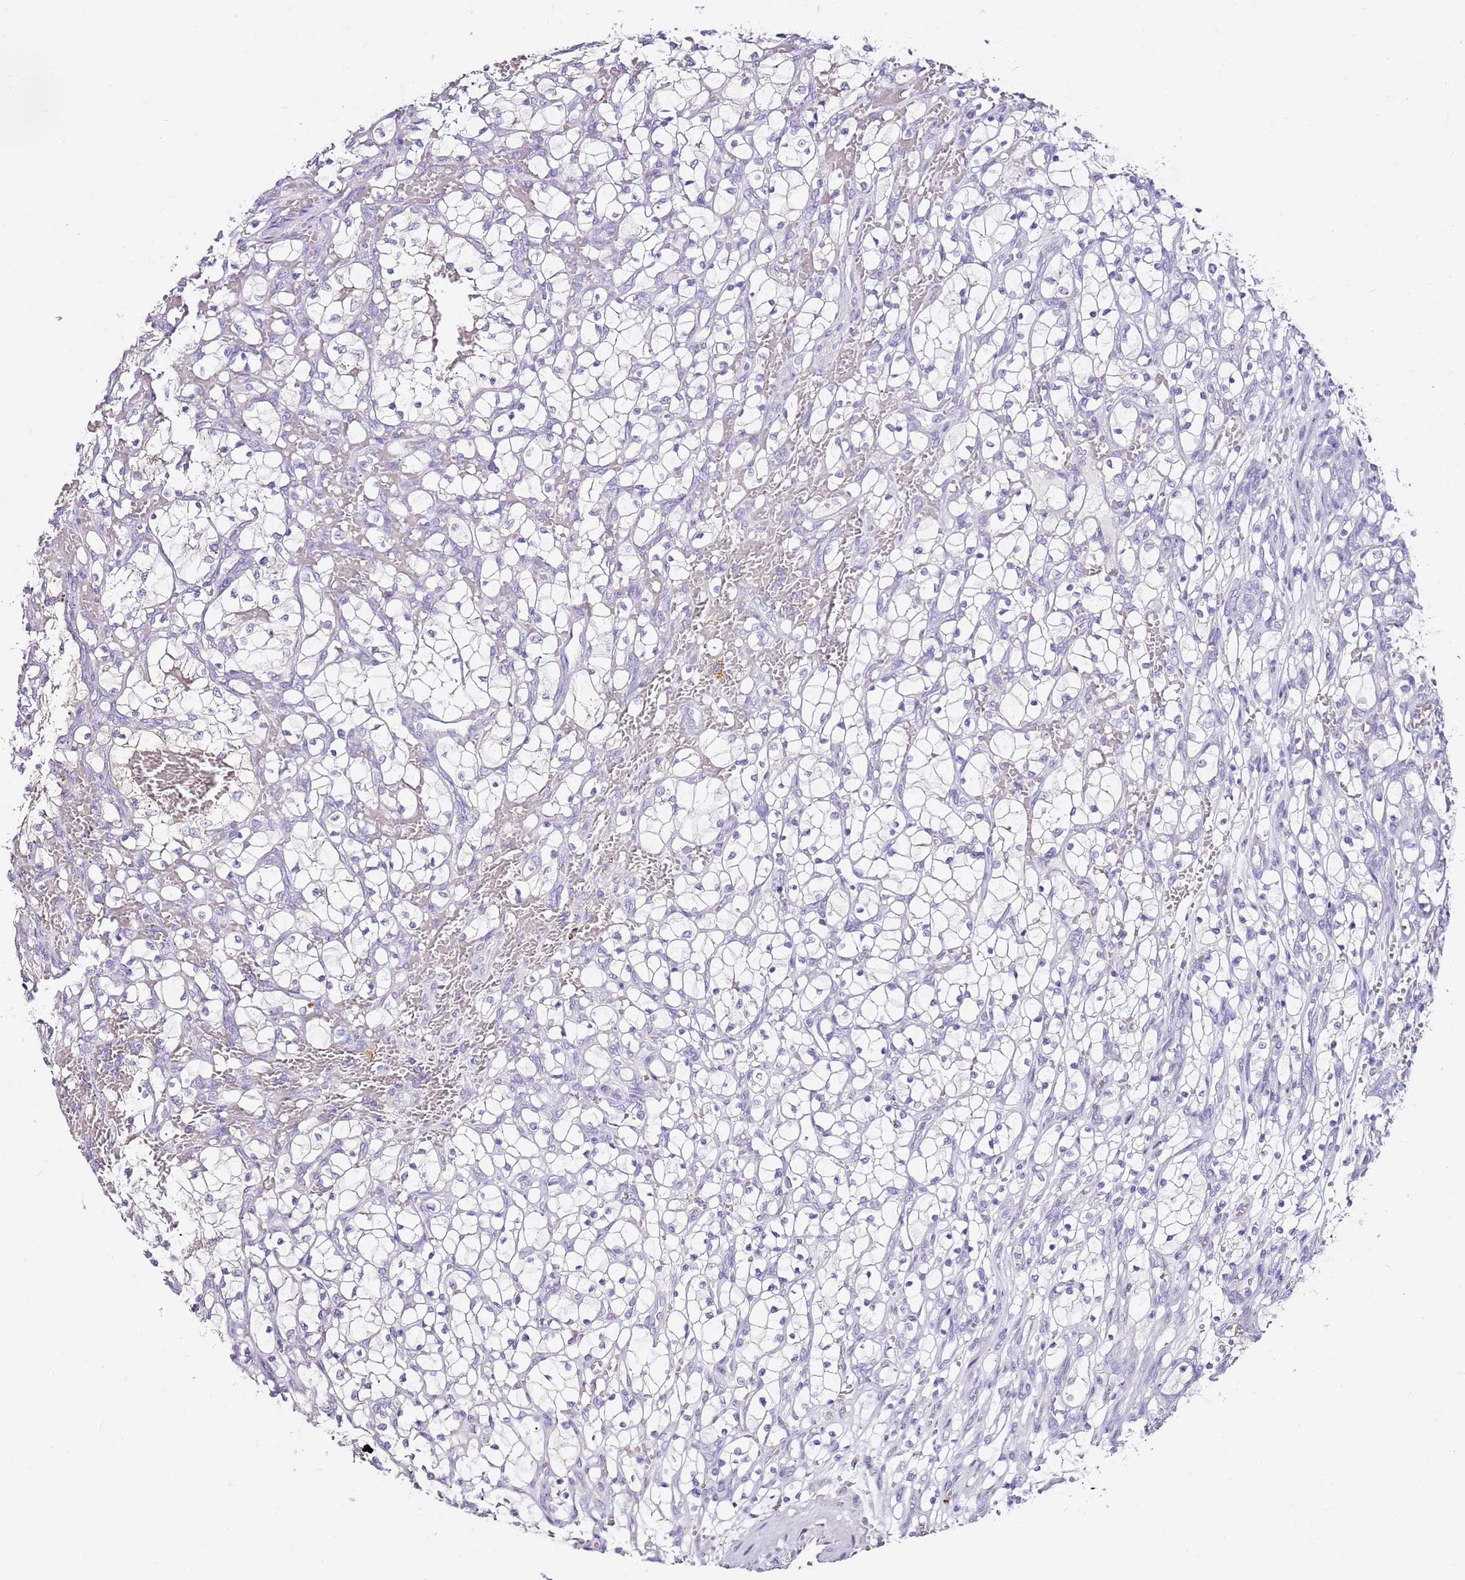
{"staining": {"intensity": "negative", "quantity": "none", "location": "none"}, "tissue": "renal cancer", "cell_type": "Tumor cells", "image_type": "cancer", "snomed": [{"axis": "morphology", "description": "Adenocarcinoma, NOS"}, {"axis": "topography", "description": "Kidney"}], "caption": "Histopathology image shows no significant protein staining in tumor cells of renal cancer (adenocarcinoma).", "gene": "MYBPC3", "patient": {"sex": "female", "age": 69}}